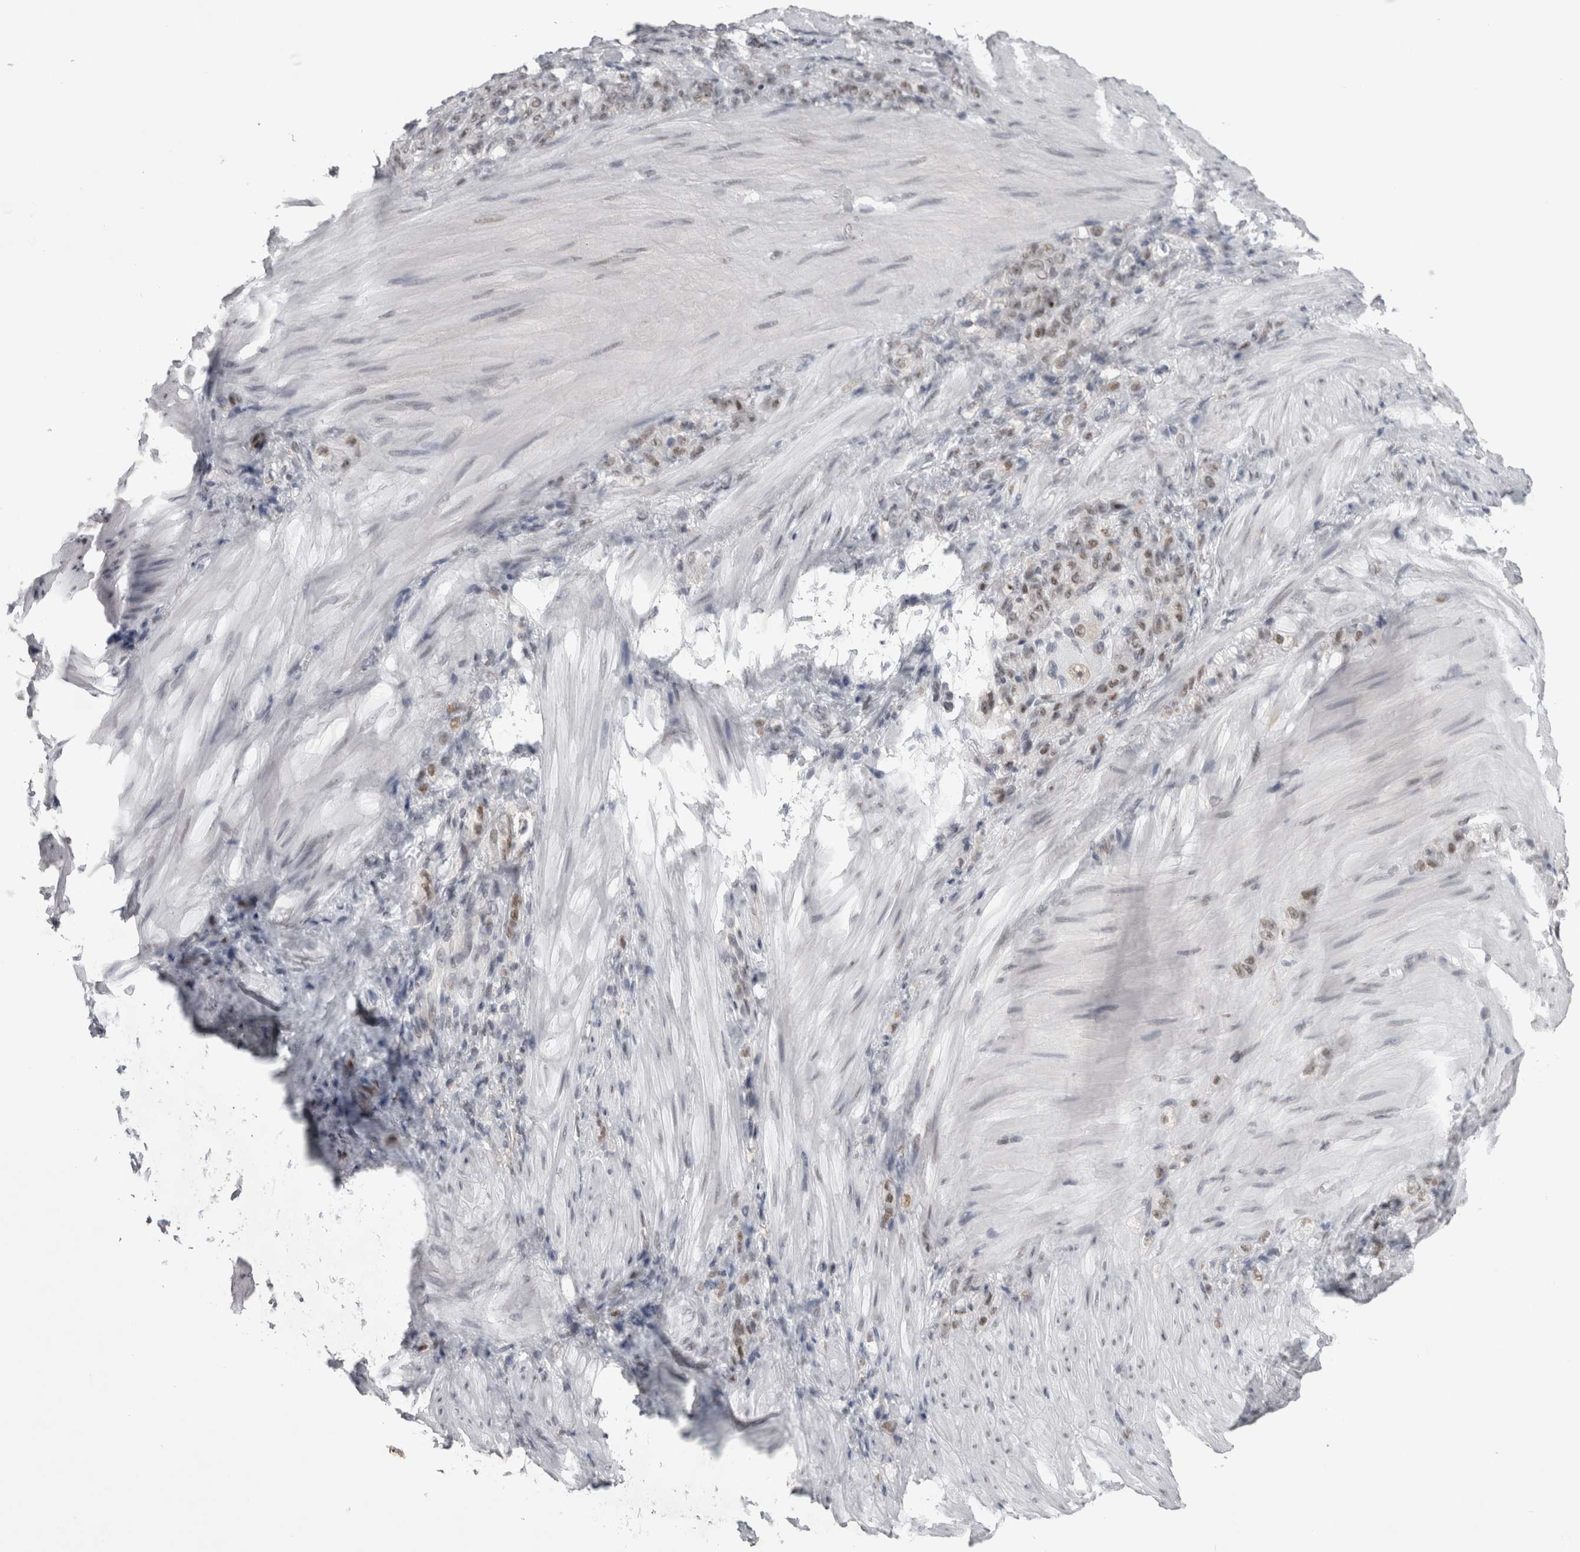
{"staining": {"intensity": "moderate", "quantity": "25%-75%", "location": "nuclear"}, "tissue": "stomach cancer", "cell_type": "Tumor cells", "image_type": "cancer", "snomed": [{"axis": "morphology", "description": "Normal tissue, NOS"}, {"axis": "morphology", "description": "Adenocarcinoma, NOS"}, {"axis": "topography", "description": "Stomach"}], "caption": "Protein expression analysis of stomach cancer displays moderate nuclear staining in about 25%-75% of tumor cells. Ihc stains the protein of interest in brown and the nuclei are stained blue.", "gene": "PSMB2", "patient": {"sex": "male", "age": 82}}